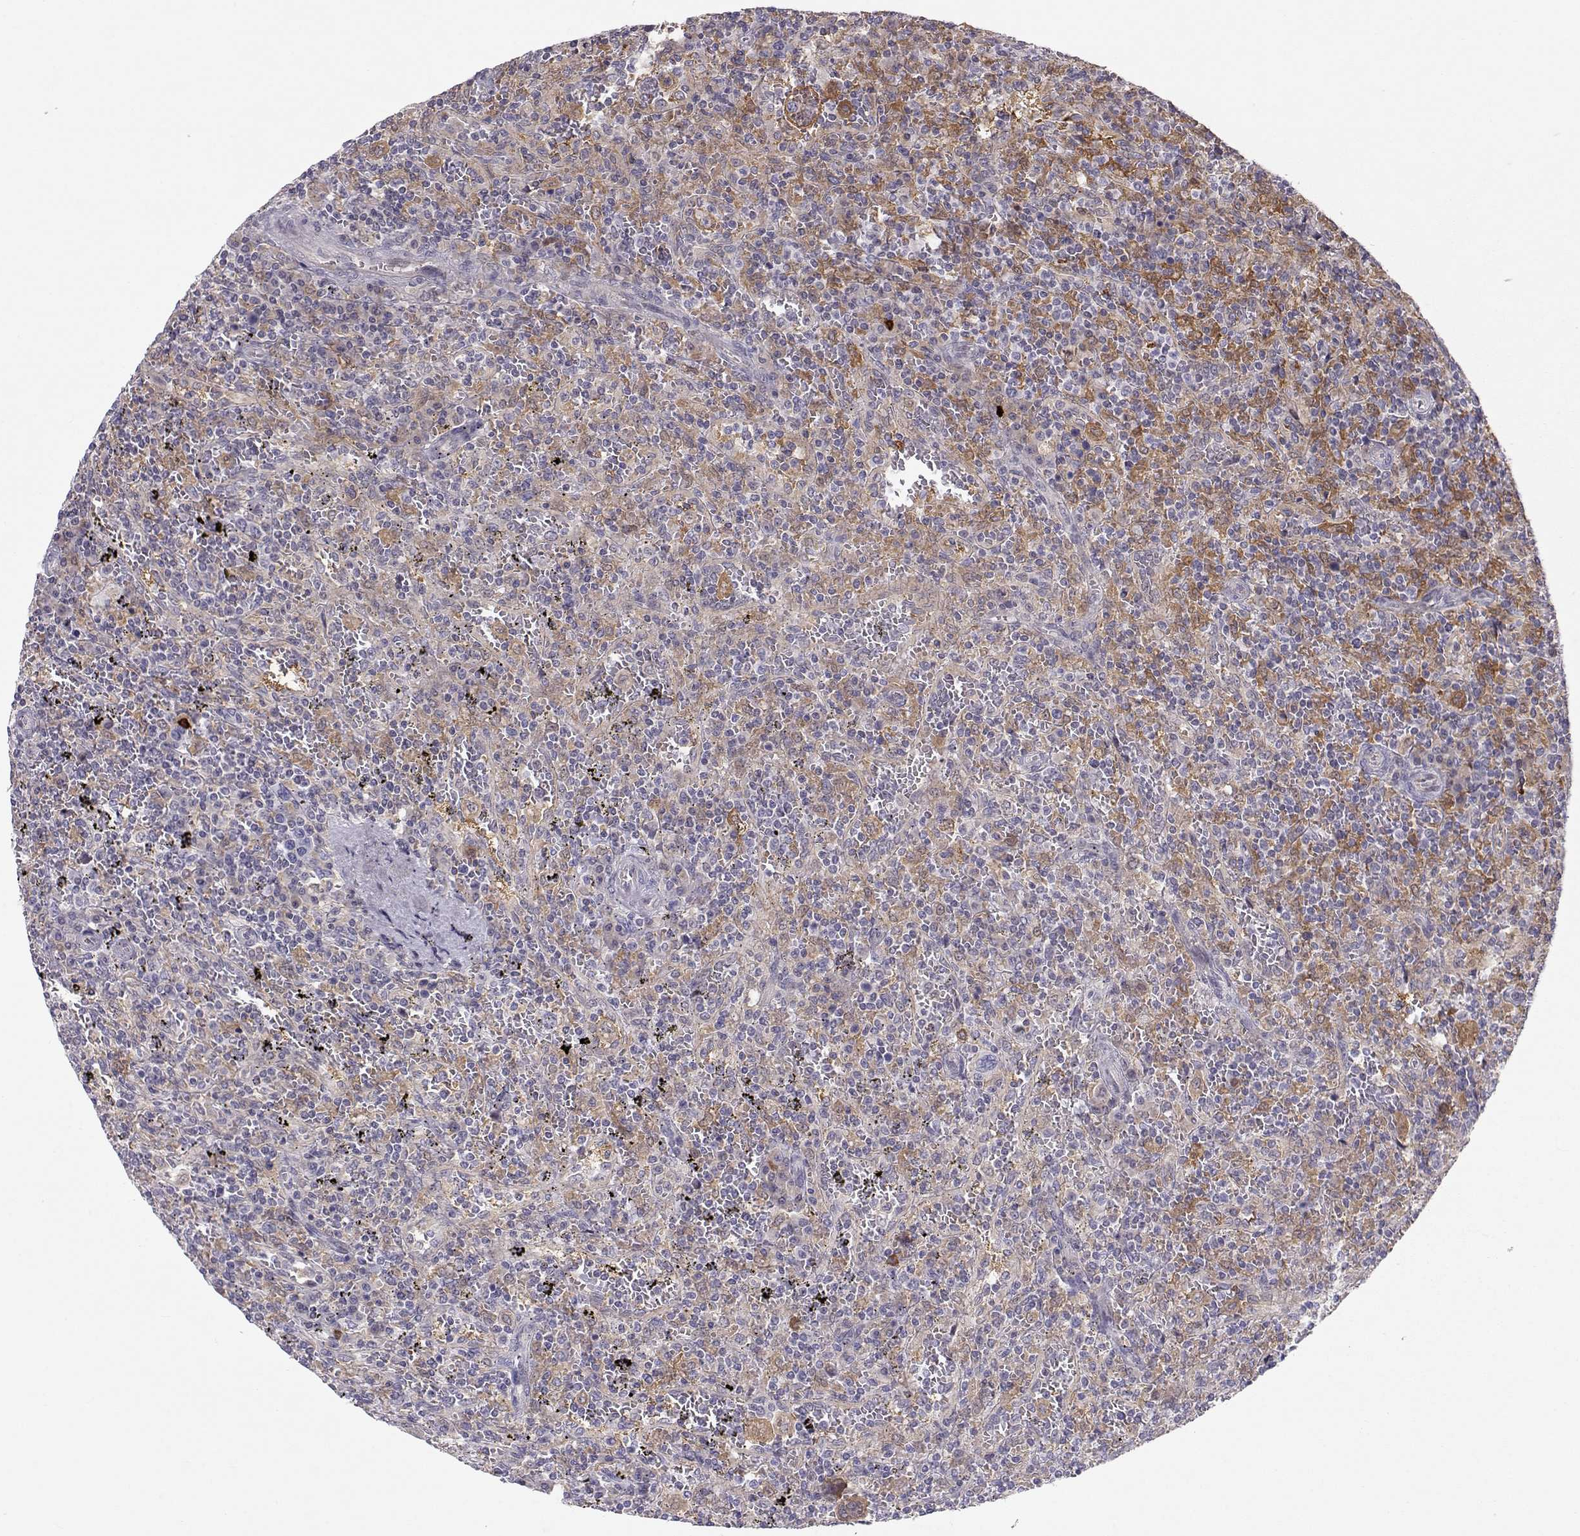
{"staining": {"intensity": "negative", "quantity": "none", "location": "none"}, "tissue": "lymphoma", "cell_type": "Tumor cells", "image_type": "cancer", "snomed": [{"axis": "morphology", "description": "Malignant lymphoma, non-Hodgkin's type, Low grade"}, {"axis": "topography", "description": "Spleen"}], "caption": "This is an immunohistochemistry (IHC) micrograph of low-grade malignant lymphoma, non-Hodgkin's type. There is no positivity in tumor cells.", "gene": "NPVF", "patient": {"sex": "male", "age": 62}}